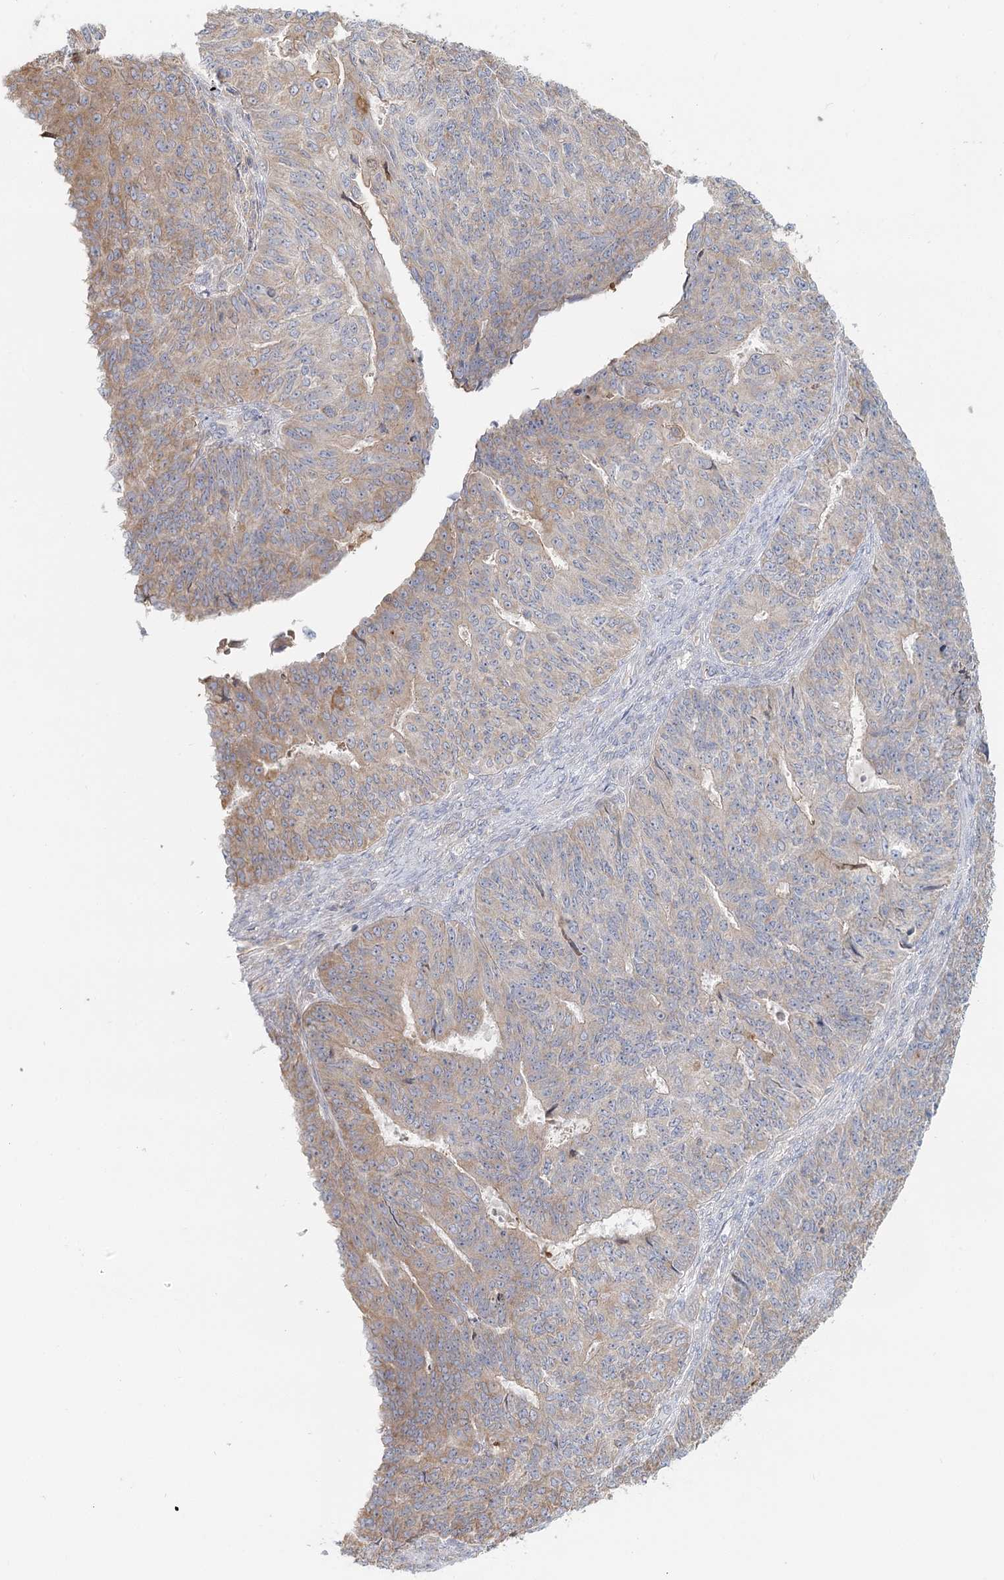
{"staining": {"intensity": "weak", "quantity": "<25%", "location": "cytoplasmic/membranous"}, "tissue": "endometrial cancer", "cell_type": "Tumor cells", "image_type": "cancer", "snomed": [{"axis": "morphology", "description": "Adenocarcinoma, NOS"}, {"axis": "topography", "description": "Endometrium"}], "caption": "Immunohistochemistry of human adenocarcinoma (endometrial) shows no staining in tumor cells. (DAB immunohistochemistry (IHC) with hematoxylin counter stain).", "gene": "ANKRD16", "patient": {"sex": "female", "age": 32}}